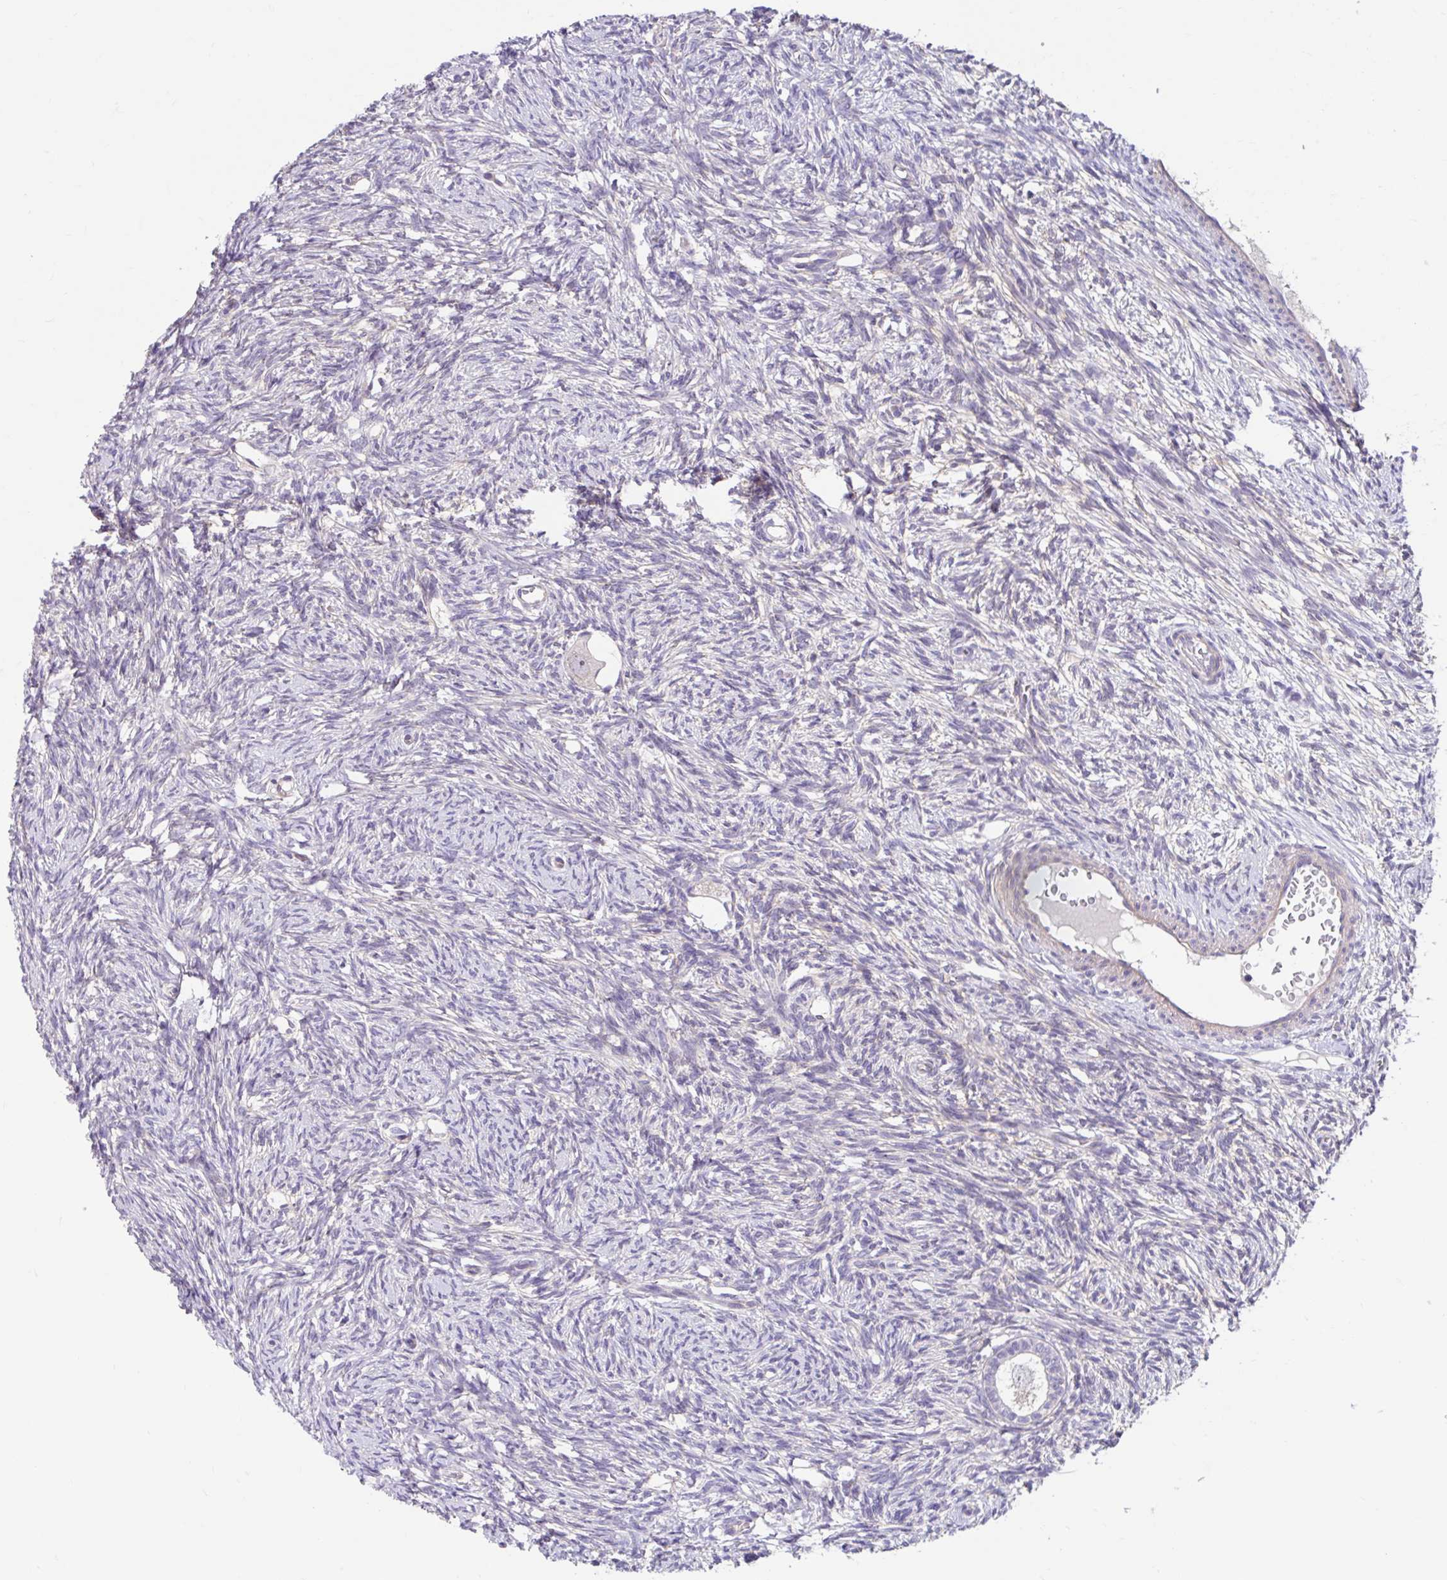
{"staining": {"intensity": "negative", "quantity": "none", "location": "none"}, "tissue": "ovary", "cell_type": "Follicle cells", "image_type": "normal", "snomed": [{"axis": "morphology", "description": "Normal tissue, NOS"}, {"axis": "topography", "description": "Ovary"}], "caption": "Immunohistochemistry (IHC) of benign ovary shows no expression in follicle cells.", "gene": "NT5C1B", "patient": {"sex": "female", "age": 33}}